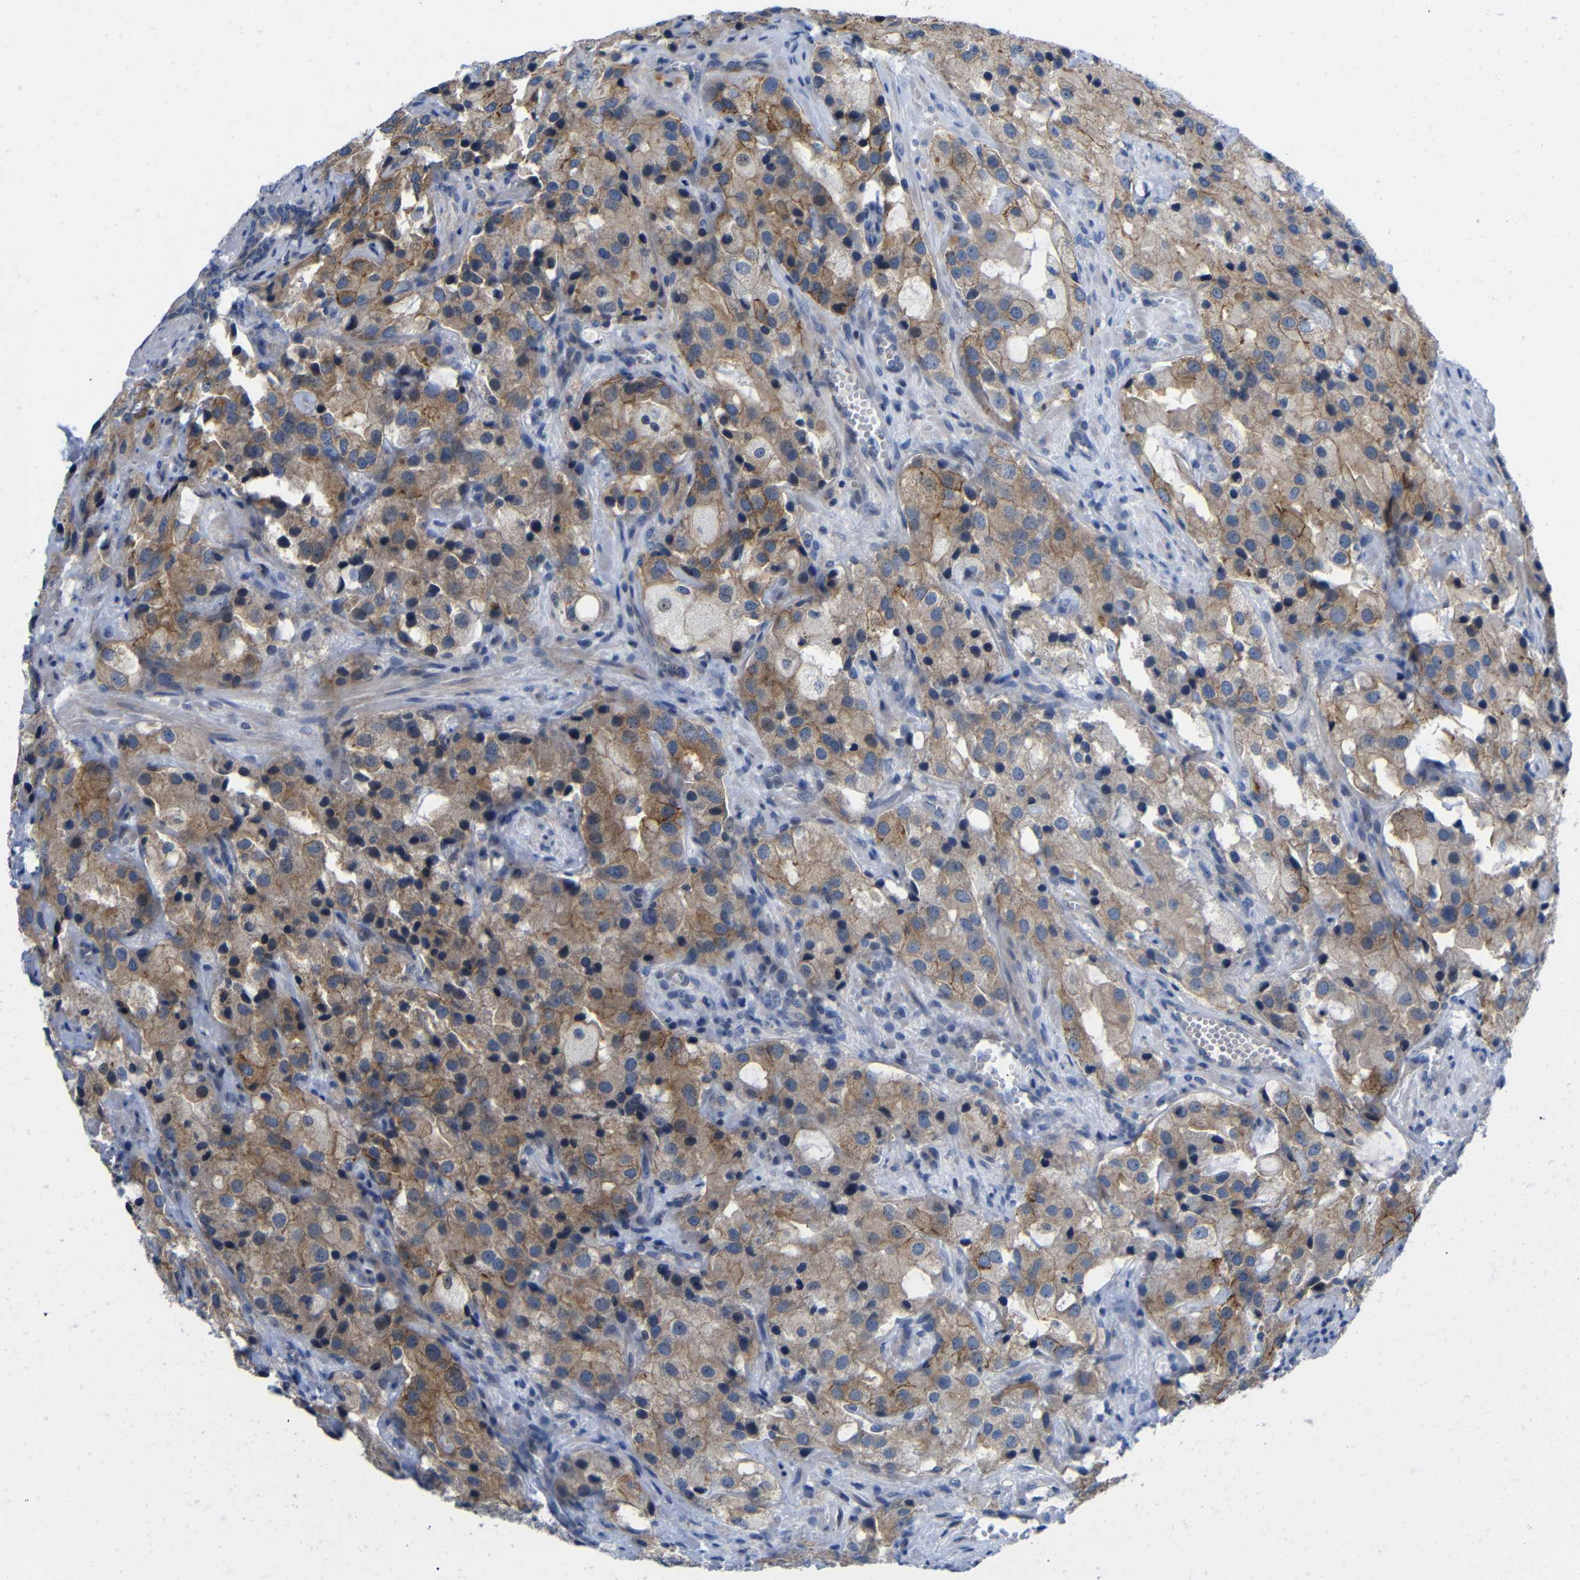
{"staining": {"intensity": "moderate", "quantity": ">75%", "location": "cytoplasmic/membranous"}, "tissue": "prostate cancer", "cell_type": "Tumor cells", "image_type": "cancer", "snomed": [{"axis": "morphology", "description": "Adenocarcinoma, High grade"}, {"axis": "topography", "description": "Prostate"}], "caption": "IHC image of neoplastic tissue: human high-grade adenocarcinoma (prostate) stained using immunohistochemistry (IHC) displays medium levels of moderate protein expression localized specifically in the cytoplasmic/membranous of tumor cells, appearing as a cytoplasmic/membranous brown color.", "gene": "CMTM1", "patient": {"sex": "male", "age": 70}}